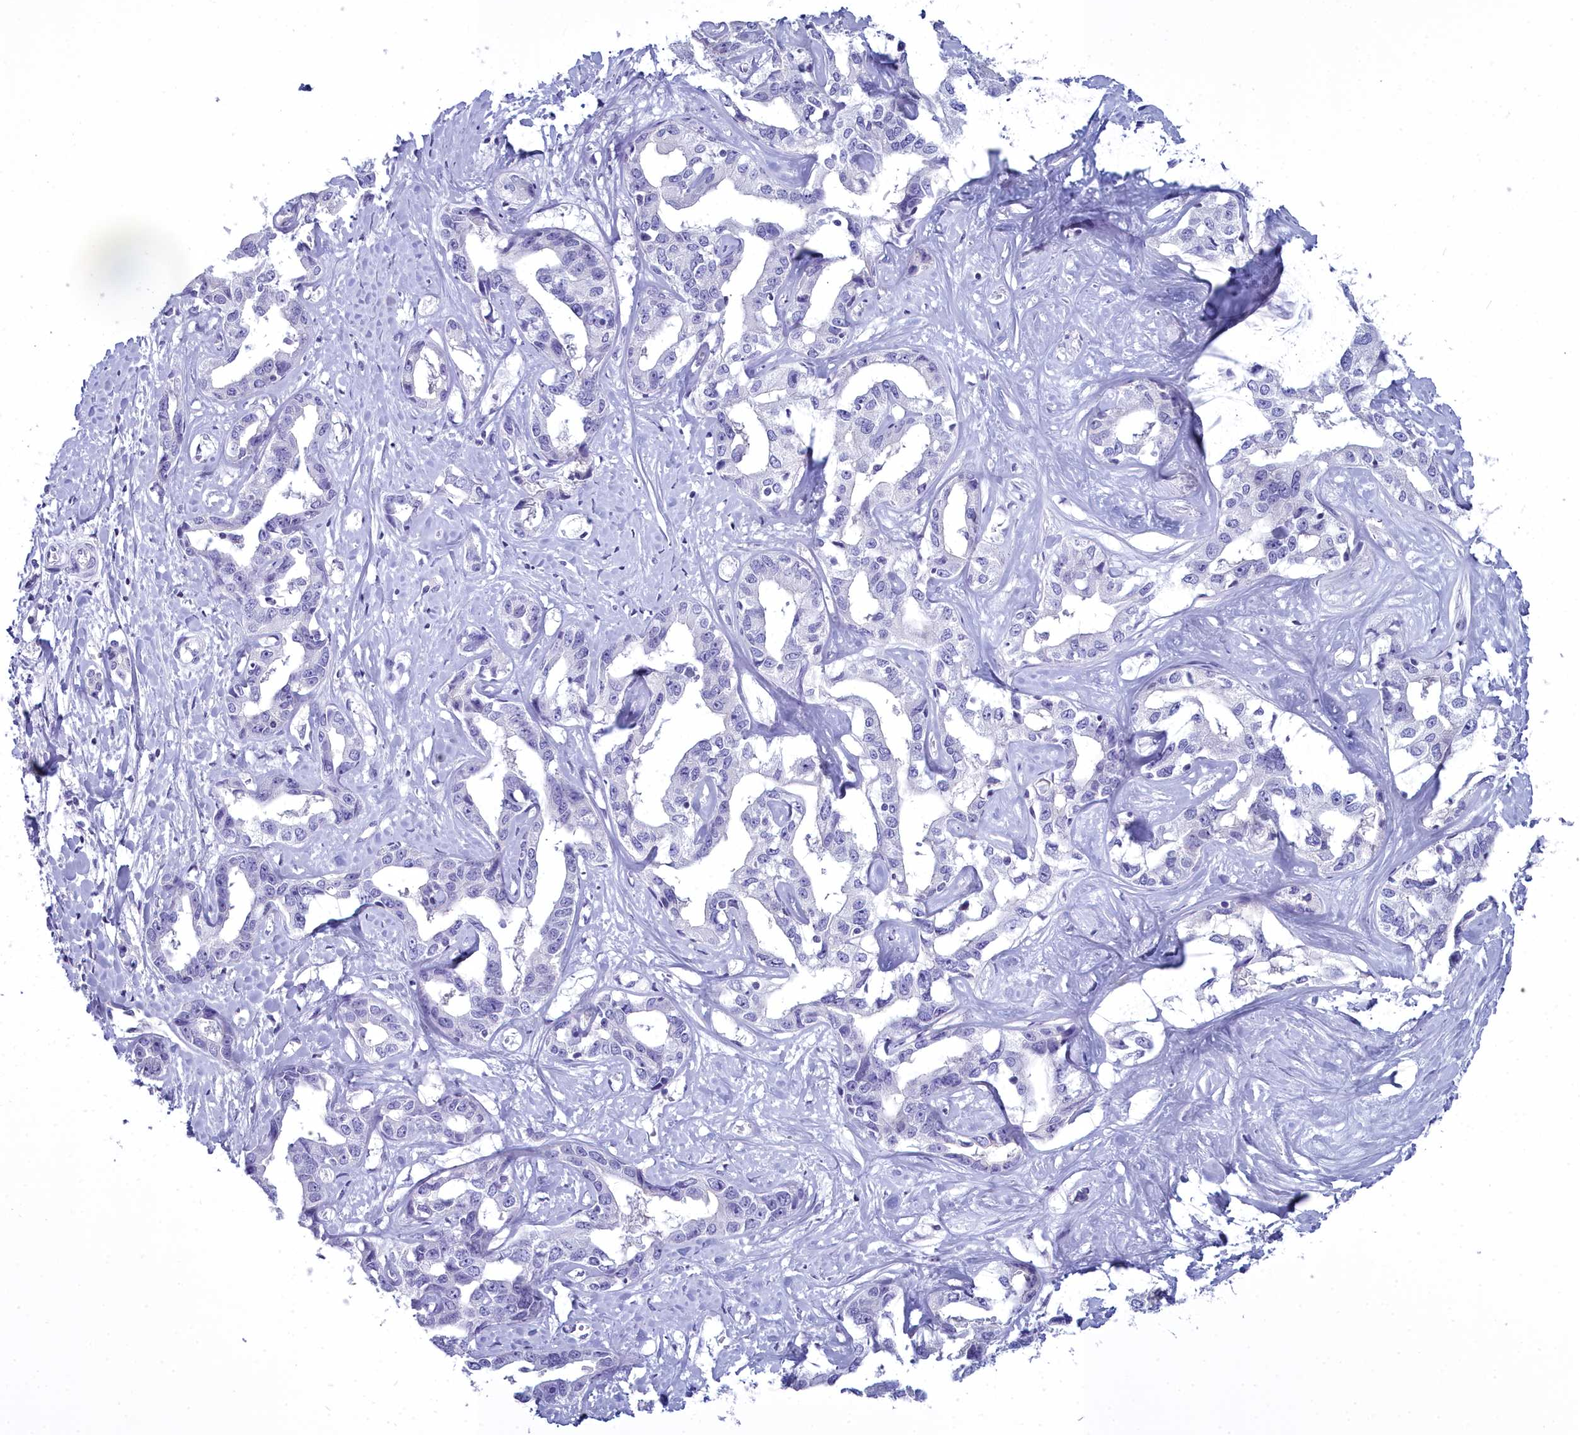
{"staining": {"intensity": "negative", "quantity": "none", "location": "none"}, "tissue": "liver cancer", "cell_type": "Tumor cells", "image_type": "cancer", "snomed": [{"axis": "morphology", "description": "Cholangiocarcinoma"}, {"axis": "topography", "description": "Liver"}], "caption": "Immunohistochemical staining of liver cancer (cholangiocarcinoma) reveals no significant positivity in tumor cells. (Stains: DAB immunohistochemistry with hematoxylin counter stain, Microscopy: brightfield microscopy at high magnification).", "gene": "MAP6", "patient": {"sex": "male", "age": 59}}